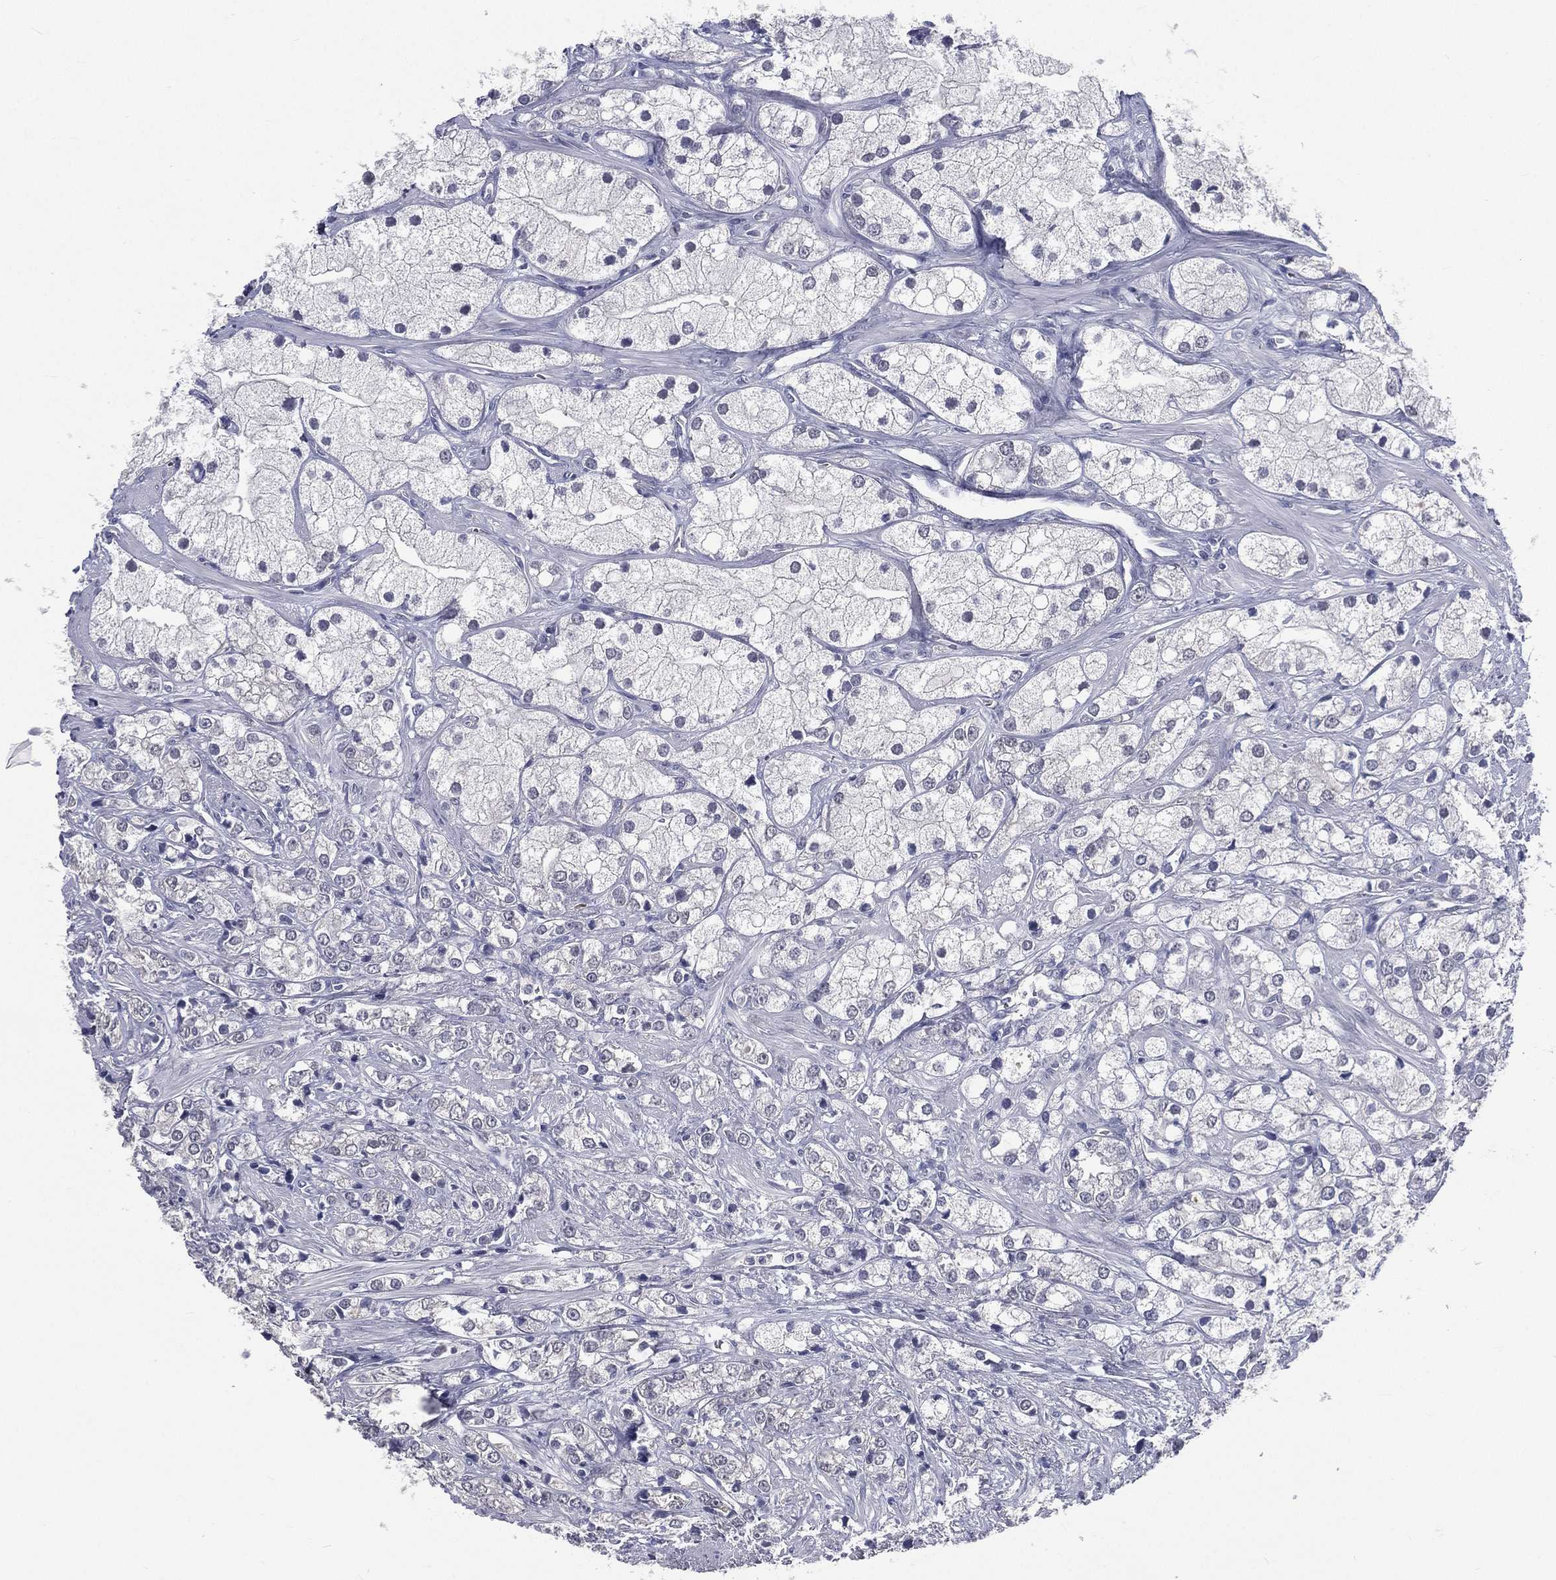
{"staining": {"intensity": "negative", "quantity": "none", "location": "none"}, "tissue": "prostate cancer", "cell_type": "Tumor cells", "image_type": "cancer", "snomed": [{"axis": "morphology", "description": "Adenocarcinoma, NOS"}, {"axis": "topography", "description": "Prostate and seminal vesicle, NOS"}, {"axis": "topography", "description": "Prostate"}], "caption": "DAB immunohistochemical staining of prostate adenocarcinoma exhibits no significant staining in tumor cells.", "gene": "IFT27", "patient": {"sex": "male", "age": 79}}